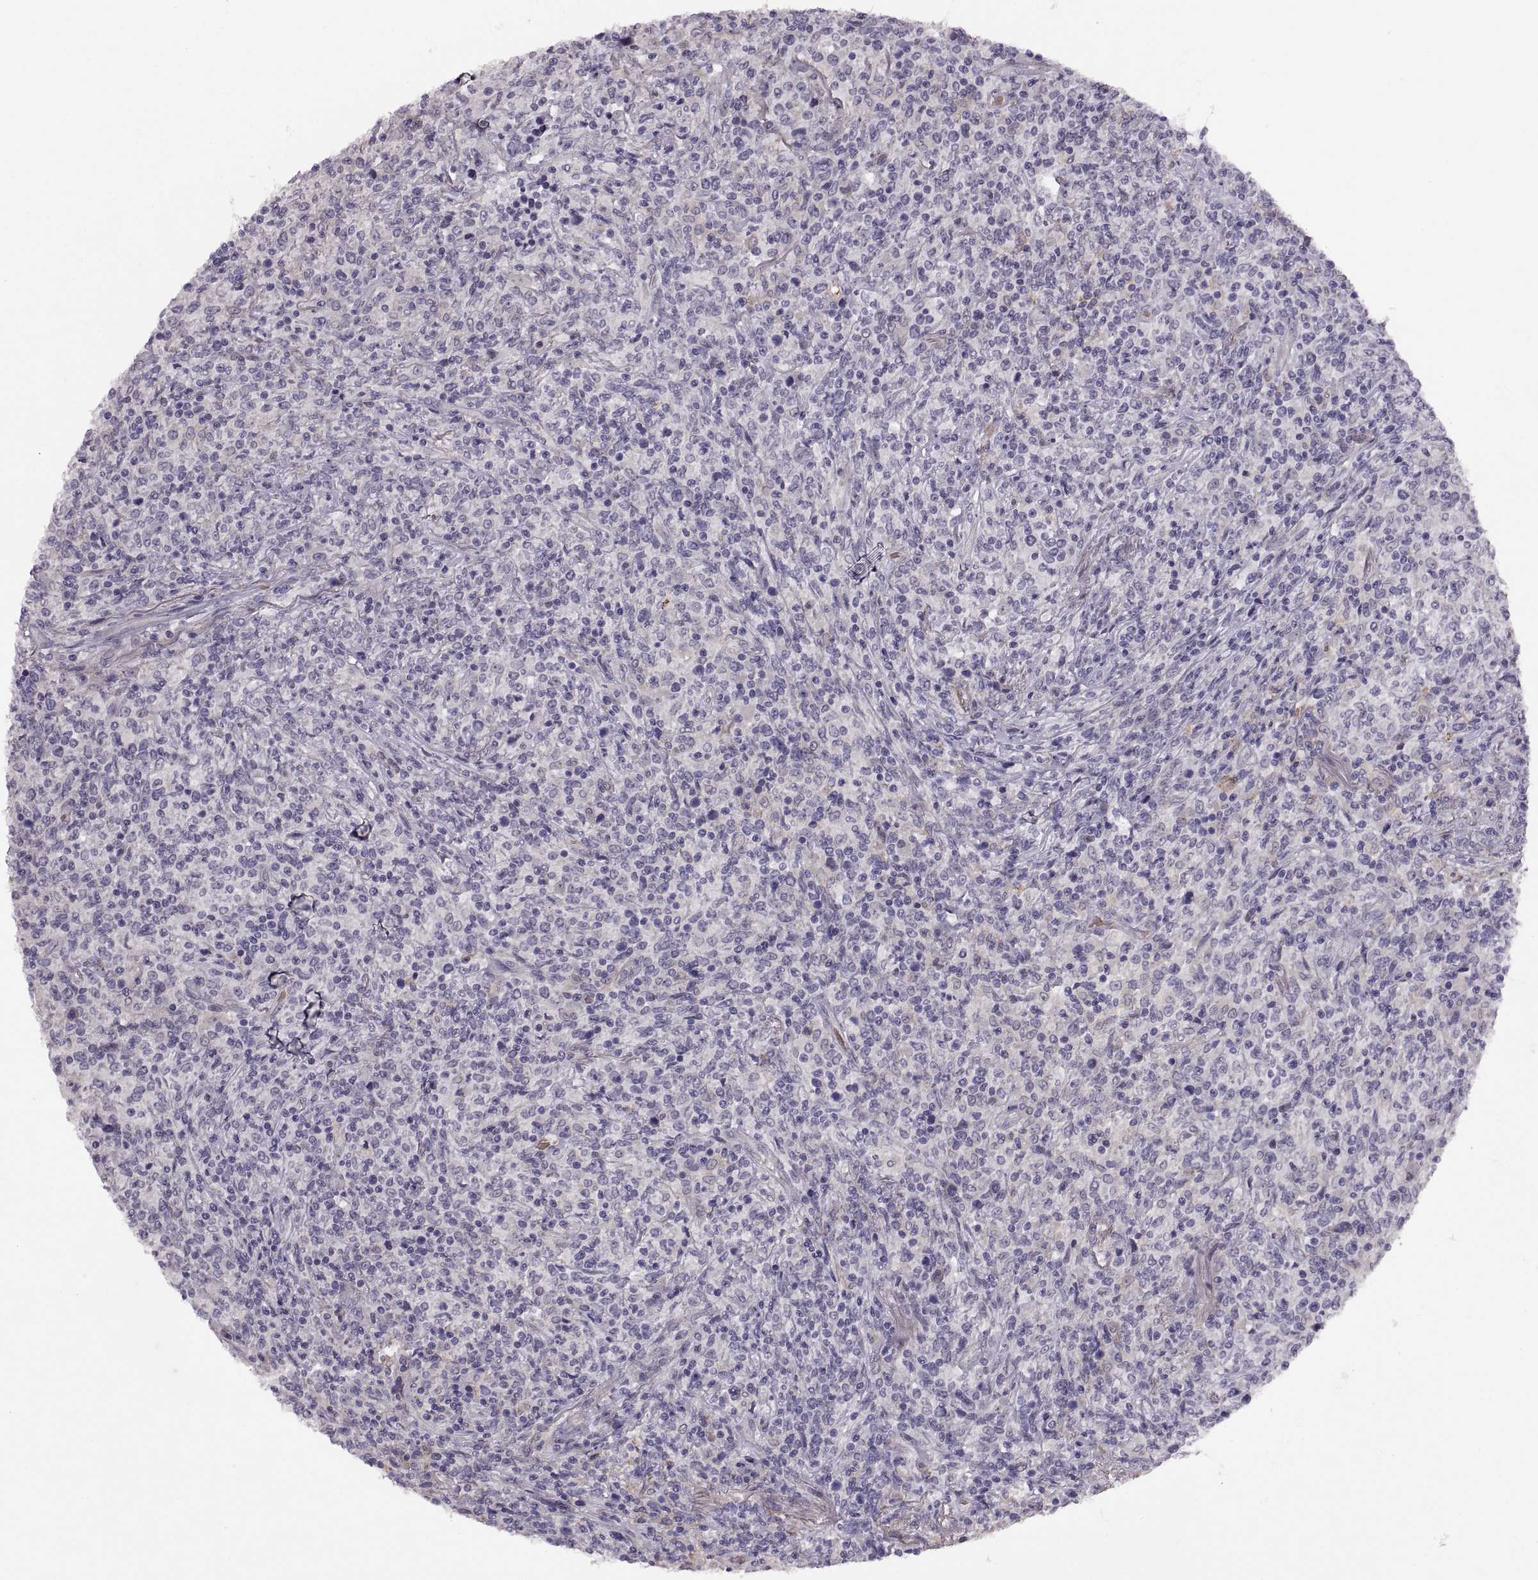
{"staining": {"intensity": "negative", "quantity": "none", "location": "none"}, "tissue": "lymphoma", "cell_type": "Tumor cells", "image_type": "cancer", "snomed": [{"axis": "morphology", "description": "Malignant lymphoma, non-Hodgkin's type, High grade"}, {"axis": "topography", "description": "Lung"}], "caption": "Immunohistochemistry (IHC) image of neoplastic tissue: human malignant lymphoma, non-Hodgkin's type (high-grade) stained with DAB exhibits no significant protein expression in tumor cells. (Brightfield microscopy of DAB immunohistochemistry (IHC) at high magnification).", "gene": "MEIOC", "patient": {"sex": "male", "age": 79}}